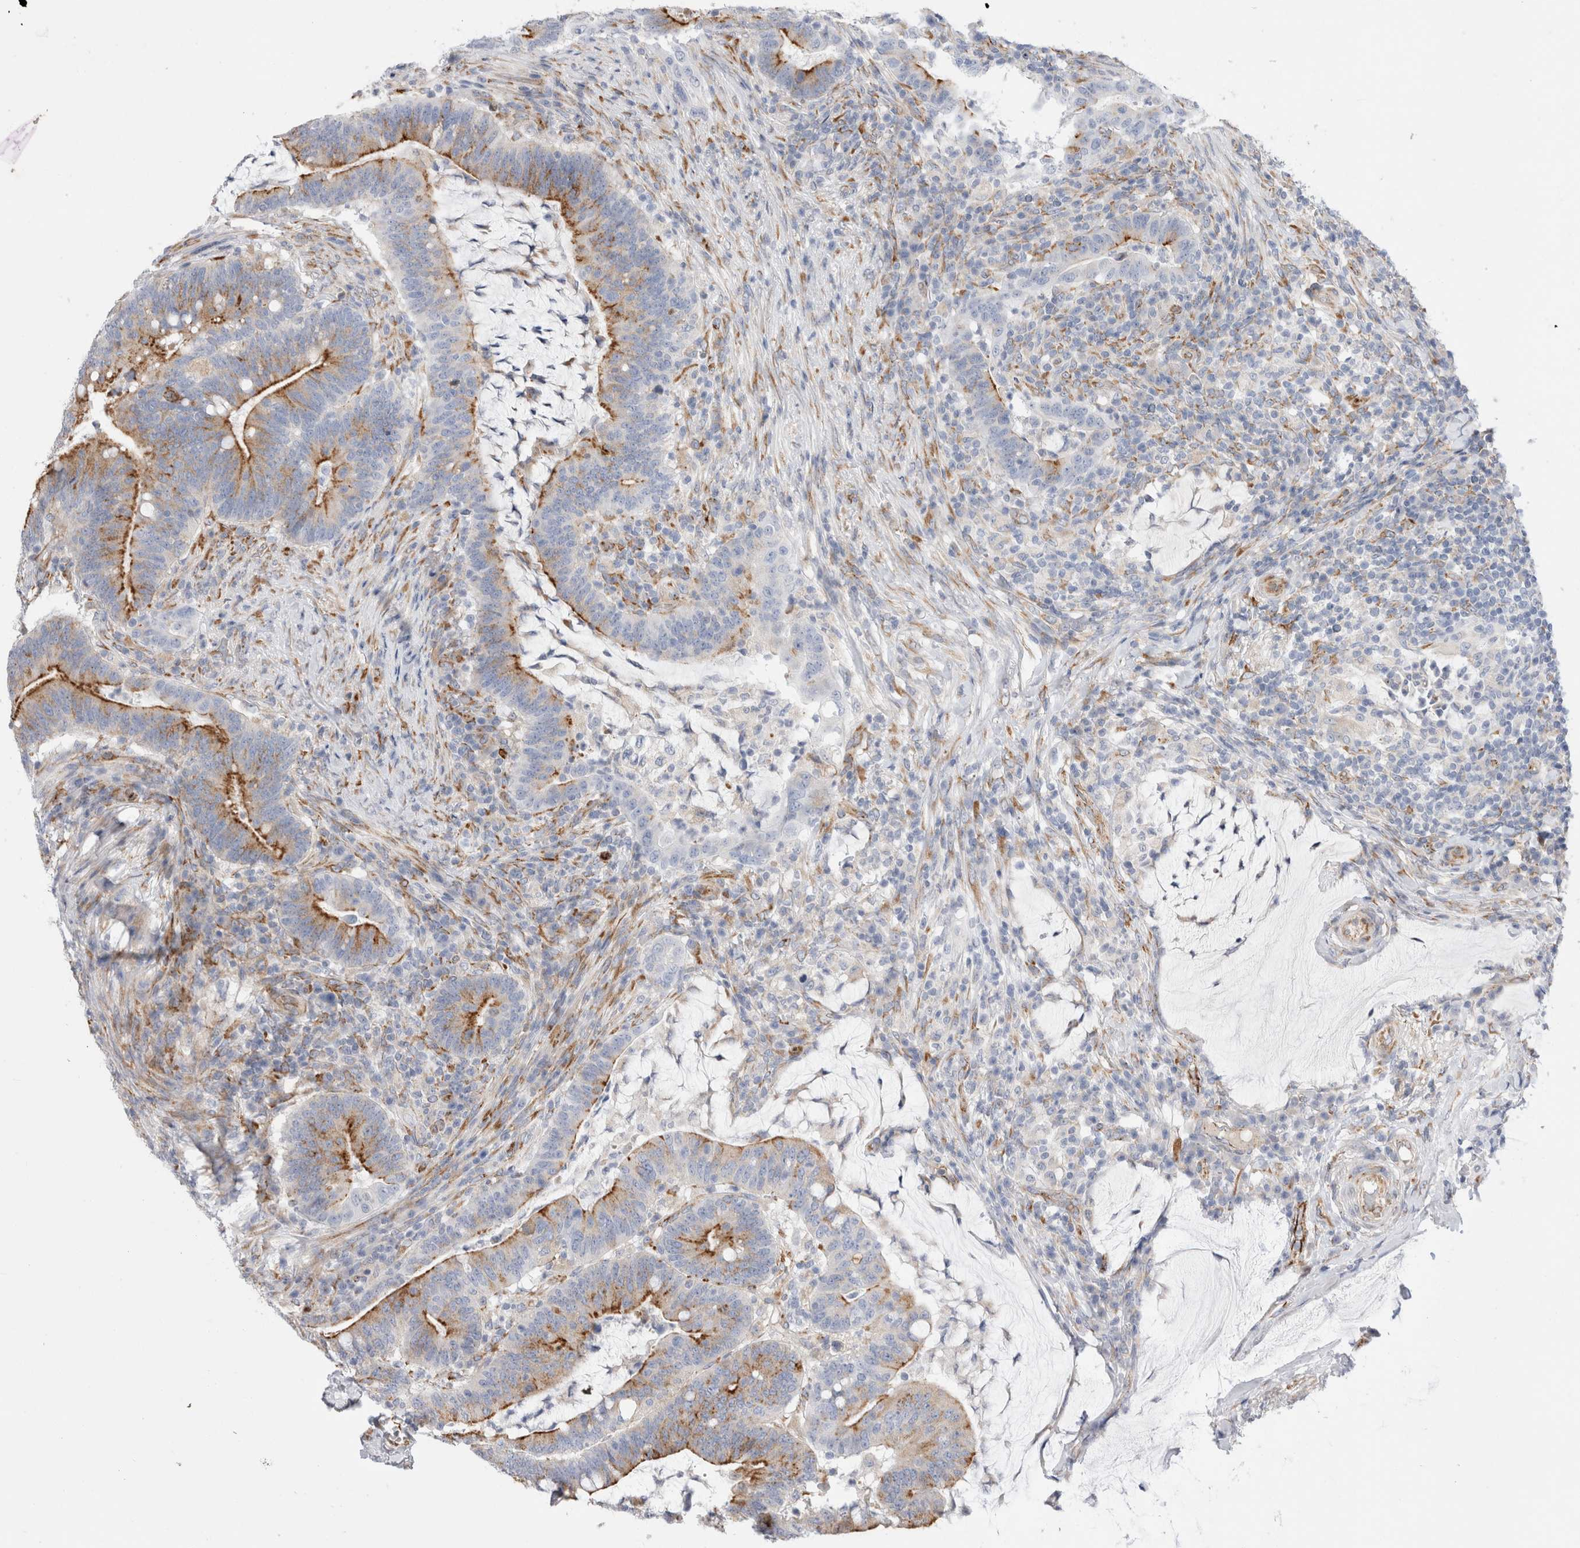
{"staining": {"intensity": "moderate", "quantity": "<25%", "location": "cytoplasmic/membranous"}, "tissue": "colorectal cancer", "cell_type": "Tumor cells", "image_type": "cancer", "snomed": [{"axis": "morphology", "description": "Normal tissue, NOS"}, {"axis": "morphology", "description": "Adenocarcinoma, NOS"}, {"axis": "topography", "description": "Colon"}], "caption": "IHC photomicrograph of human colorectal cancer stained for a protein (brown), which reveals low levels of moderate cytoplasmic/membranous positivity in approximately <25% of tumor cells.", "gene": "CNPY4", "patient": {"sex": "female", "age": 66}}